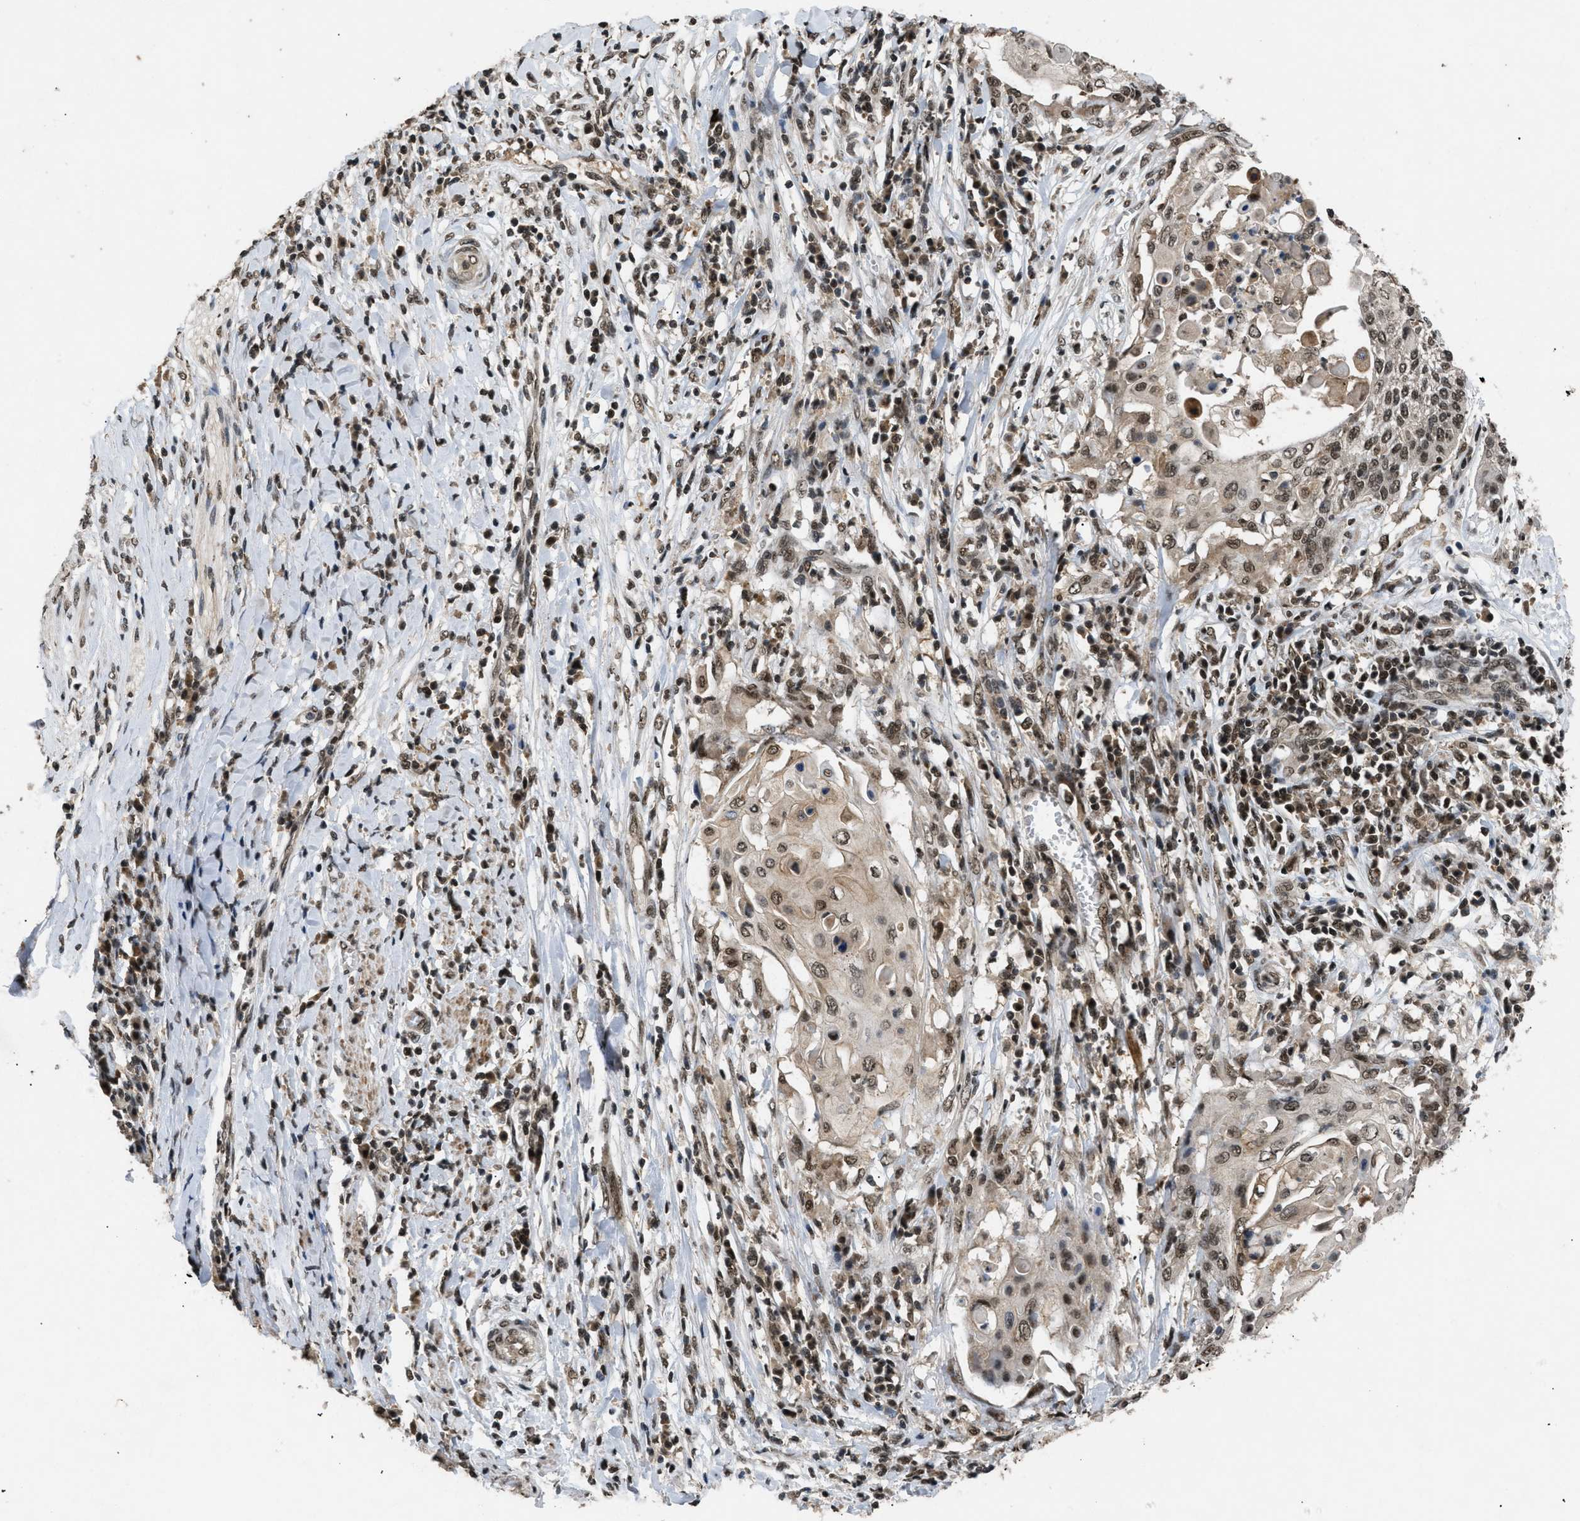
{"staining": {"intensity": "moderate", "quantity": ">75%", "location": "nuclear"}, "tissue": "cervical cancer", "cell_type": "Tumor cells", "image_type": "cancer", "snomed": [{"axis": "morphology", "description": "Squamous cell carcinoma, NOS"}, {"axis": "topography", "description": "Cervix"}], "caption": "Protein expression by immunohistochemistry (IHC) exhibits moderate nuclear expression in about >75% of tumor cells in cervical cancer (squamous cell carcinoma). (DAB = brown stain, brightfield microscopy at high magnification).", "gene": "RBM5", "patient": {"sex": "female", "age": 39}}